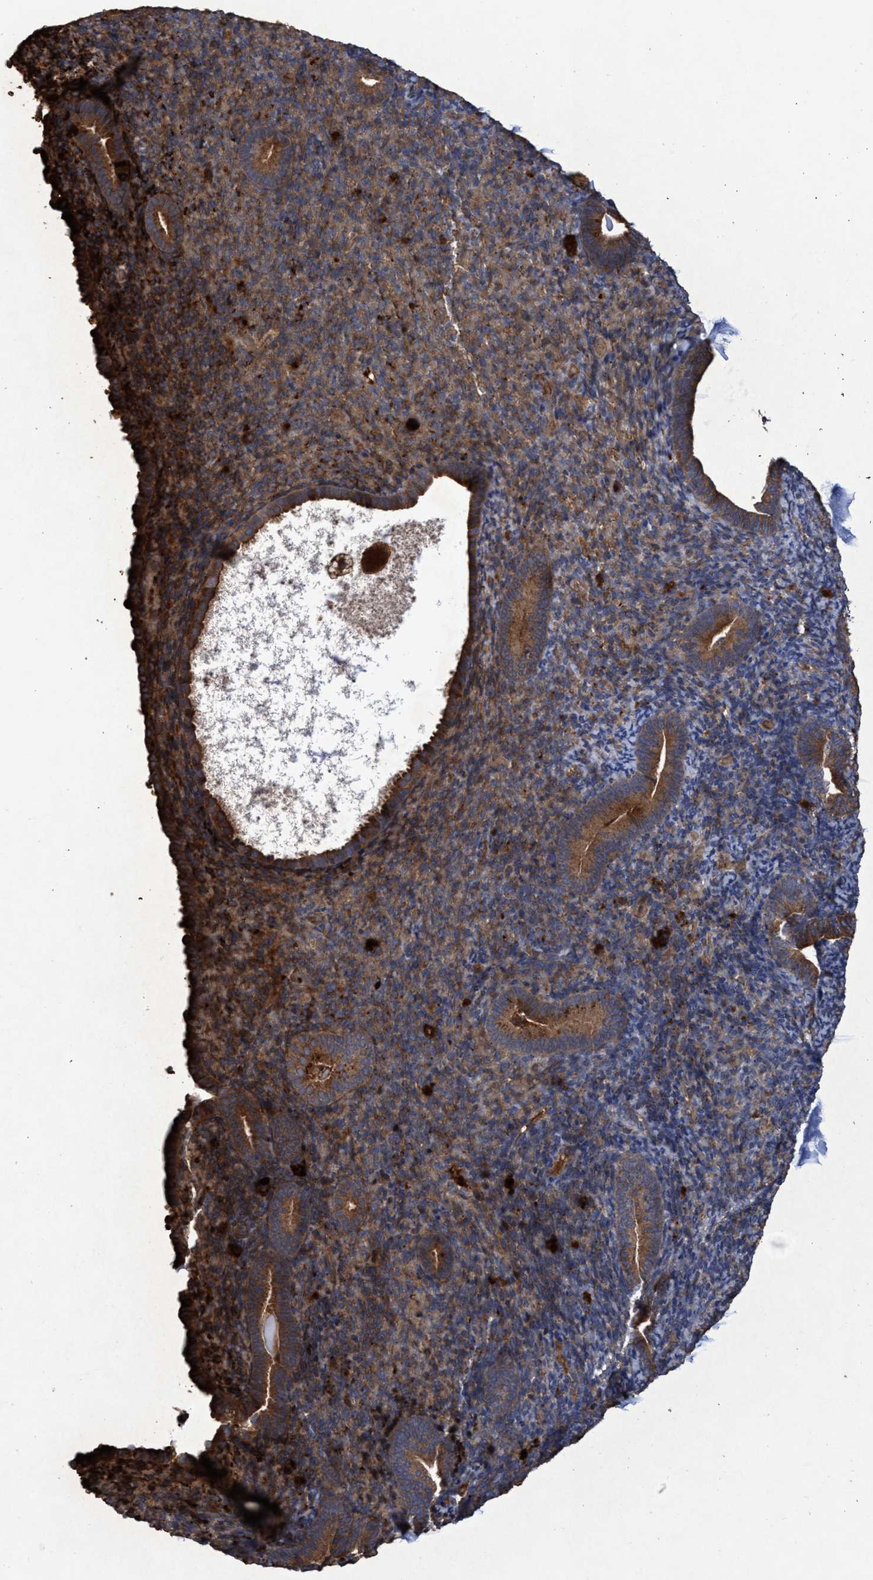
{"staining": {"intensity": "moderate", "quantity": "25%-75%", "location": "cytoplasmic/membranous"}, "tissue": "endometrium", "cell_type": "Cells in endometrial stroma", "image_type": "normal", "snomed": [{"axis": "morphology", "description": "Normal tissue, NOS"}, {"axis": "topography", "description": "Endometrium"}], "caption": "Normal endometrium displays moderate cytoplasmic/membranous staining in about 25%-75% of cells in endometrial stroma The protein is shown in brown color, while the nuclei are stained blue..", "gene": "CHMP6", "patient": {"sex": "female", "age": 51}}